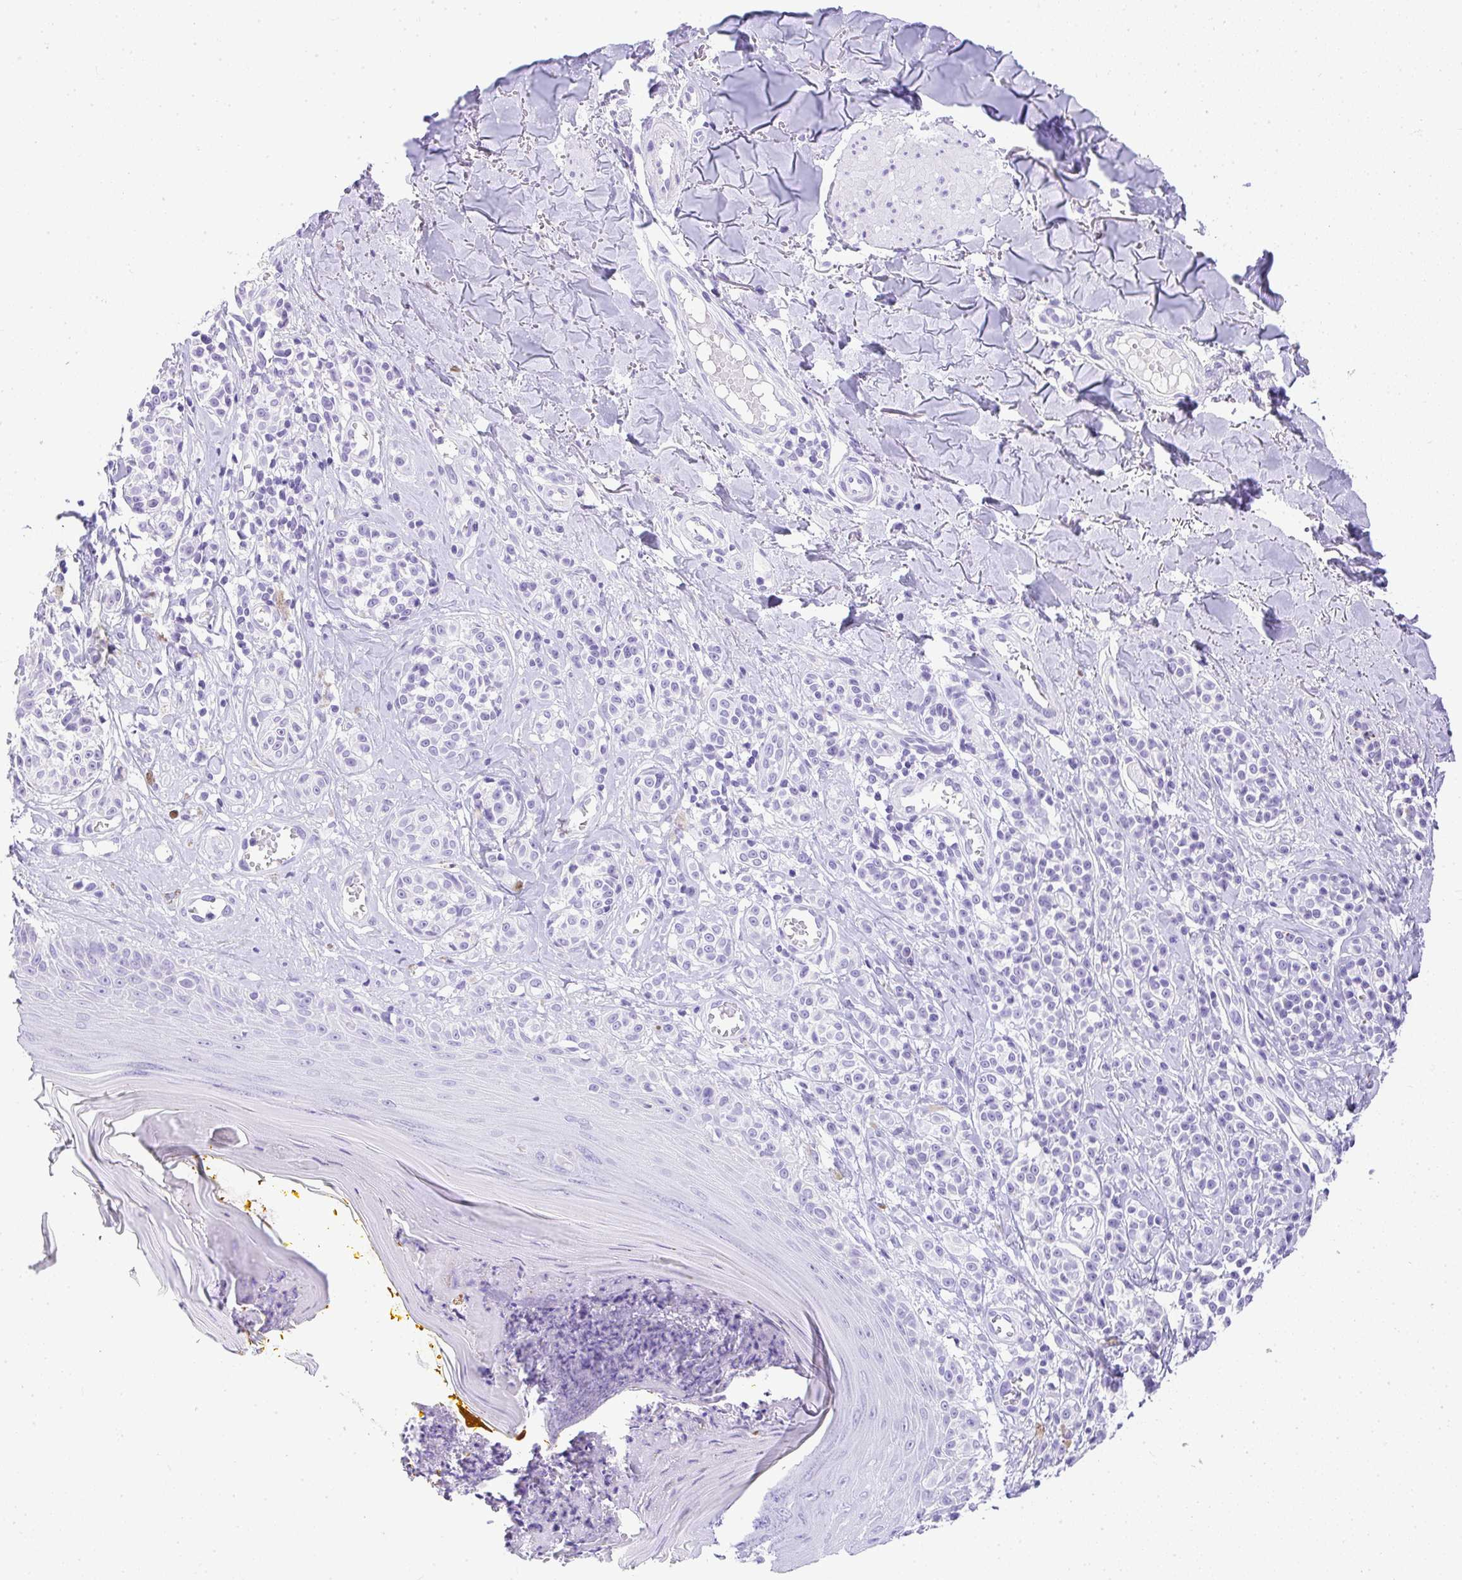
{"staining": {"intensity": "negative", "quantity": "none", "location": "none"}, "tissue": "melanoma", "cell_type": "Tumor cells", "image_type": "cancer", "snomed": [{"axis": "morphology", "description": "Malignant melanoma, NOS"}, {"axis": "topography", "description": "Skin"}], "caption": "Immunohistochemistry (IHC) of human malignant melanoma shows no staining in tumor cells. (DAB immunohistochemistry (IHC), high magnification).", "gene": "AVIL", "patient": {"sex": "male", "age": 74}}